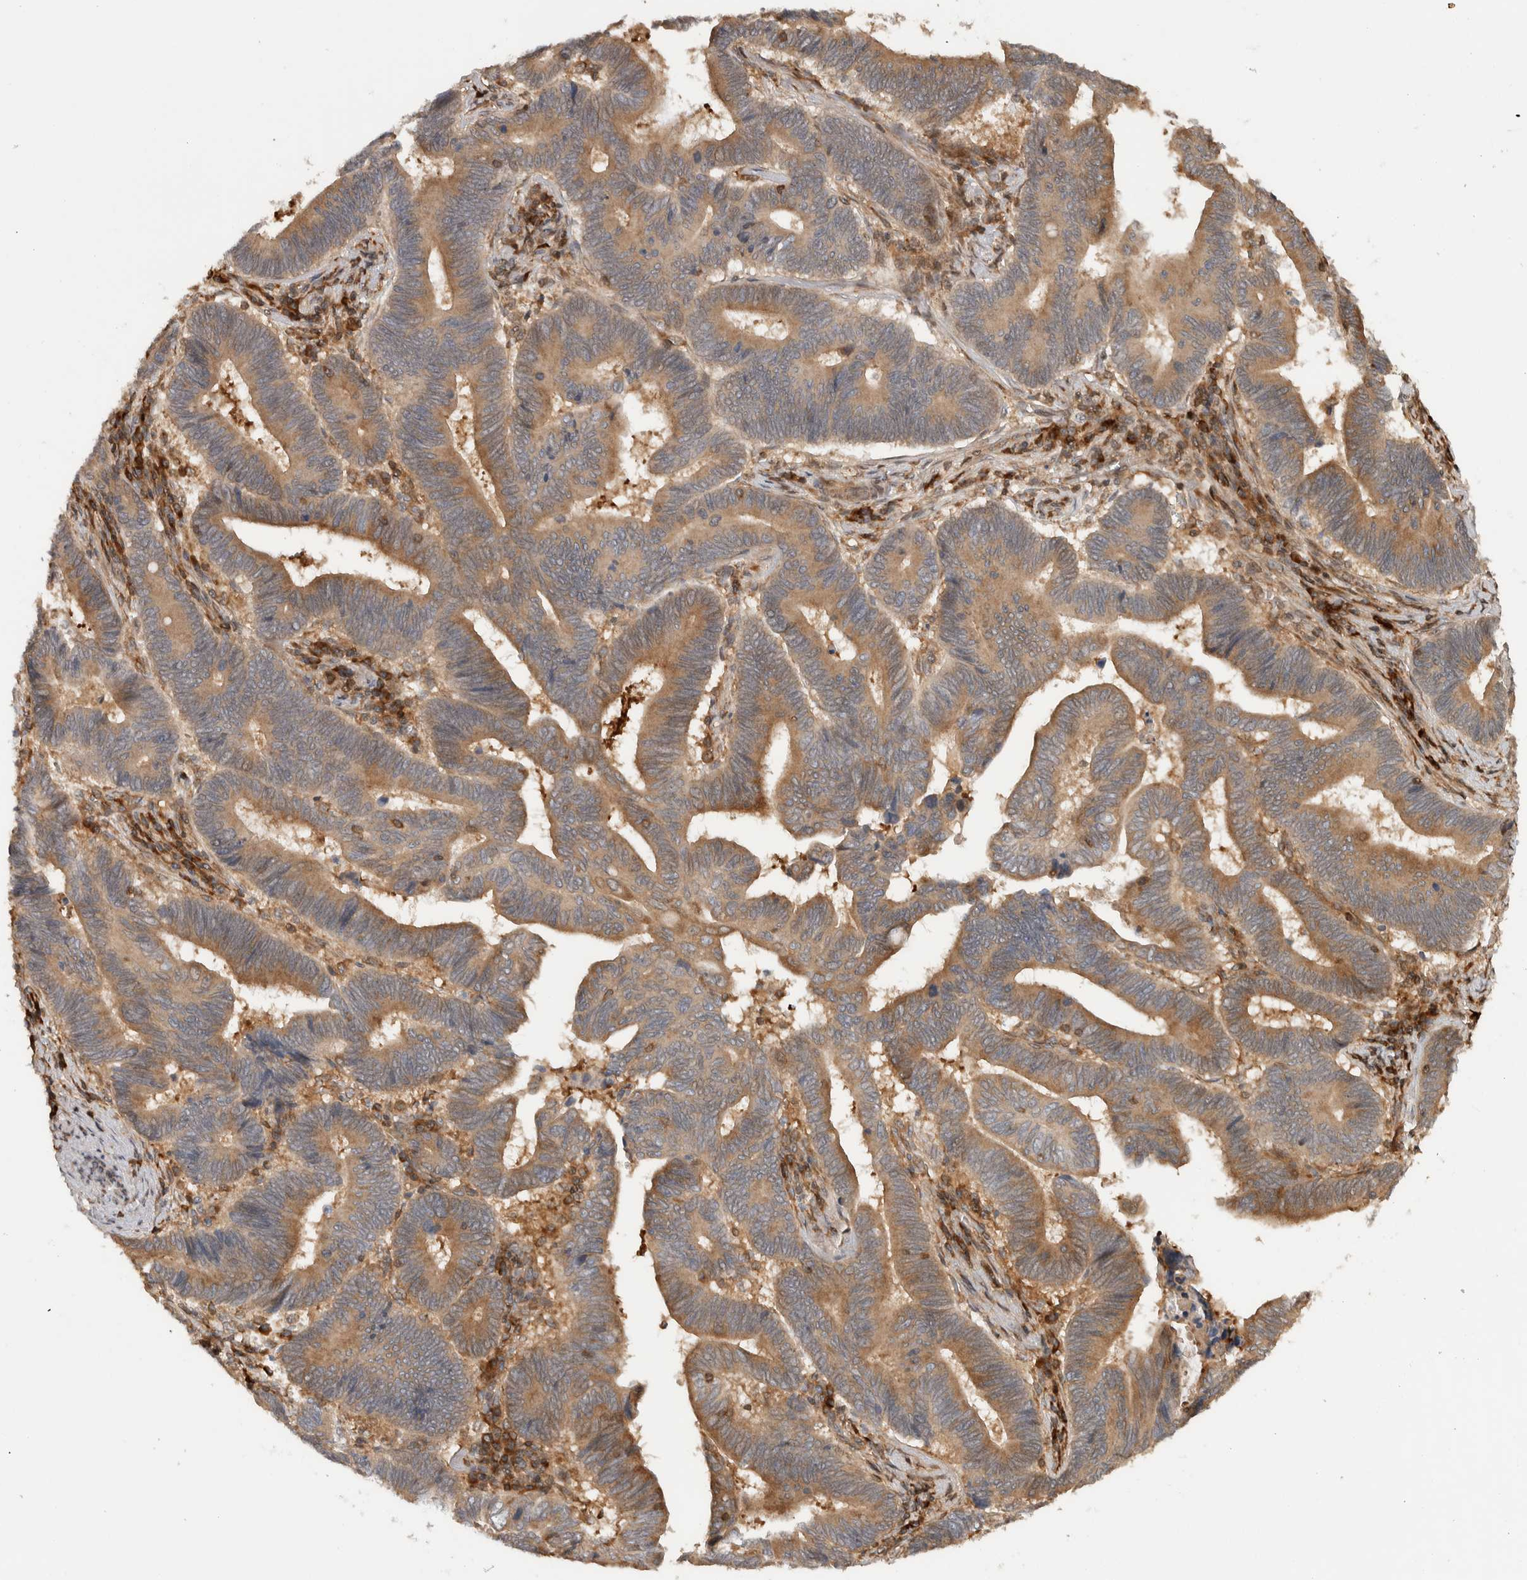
{"staining": {"intensity": "moderate", "quantity": ">75%", "location": "cytoplasmic/membranous"}, "tissue": "pancreatic cancer", "cell_type": "Tumor cells", "image_type": "cancer", "snomed": [{"axis": "morphology", "description": "Adenocarcinoma, NOS"}, {"axis": "topography", "description": "Pancreas"}], "caption": "The image exhibits staining of pancreatic adenocarcinoma, revealing moderate cytoplasmic/membranous protein expression (brown color) within tumor cells.", "gene": "CNTROB", "patient": {"sex": "female", "age": 70}}